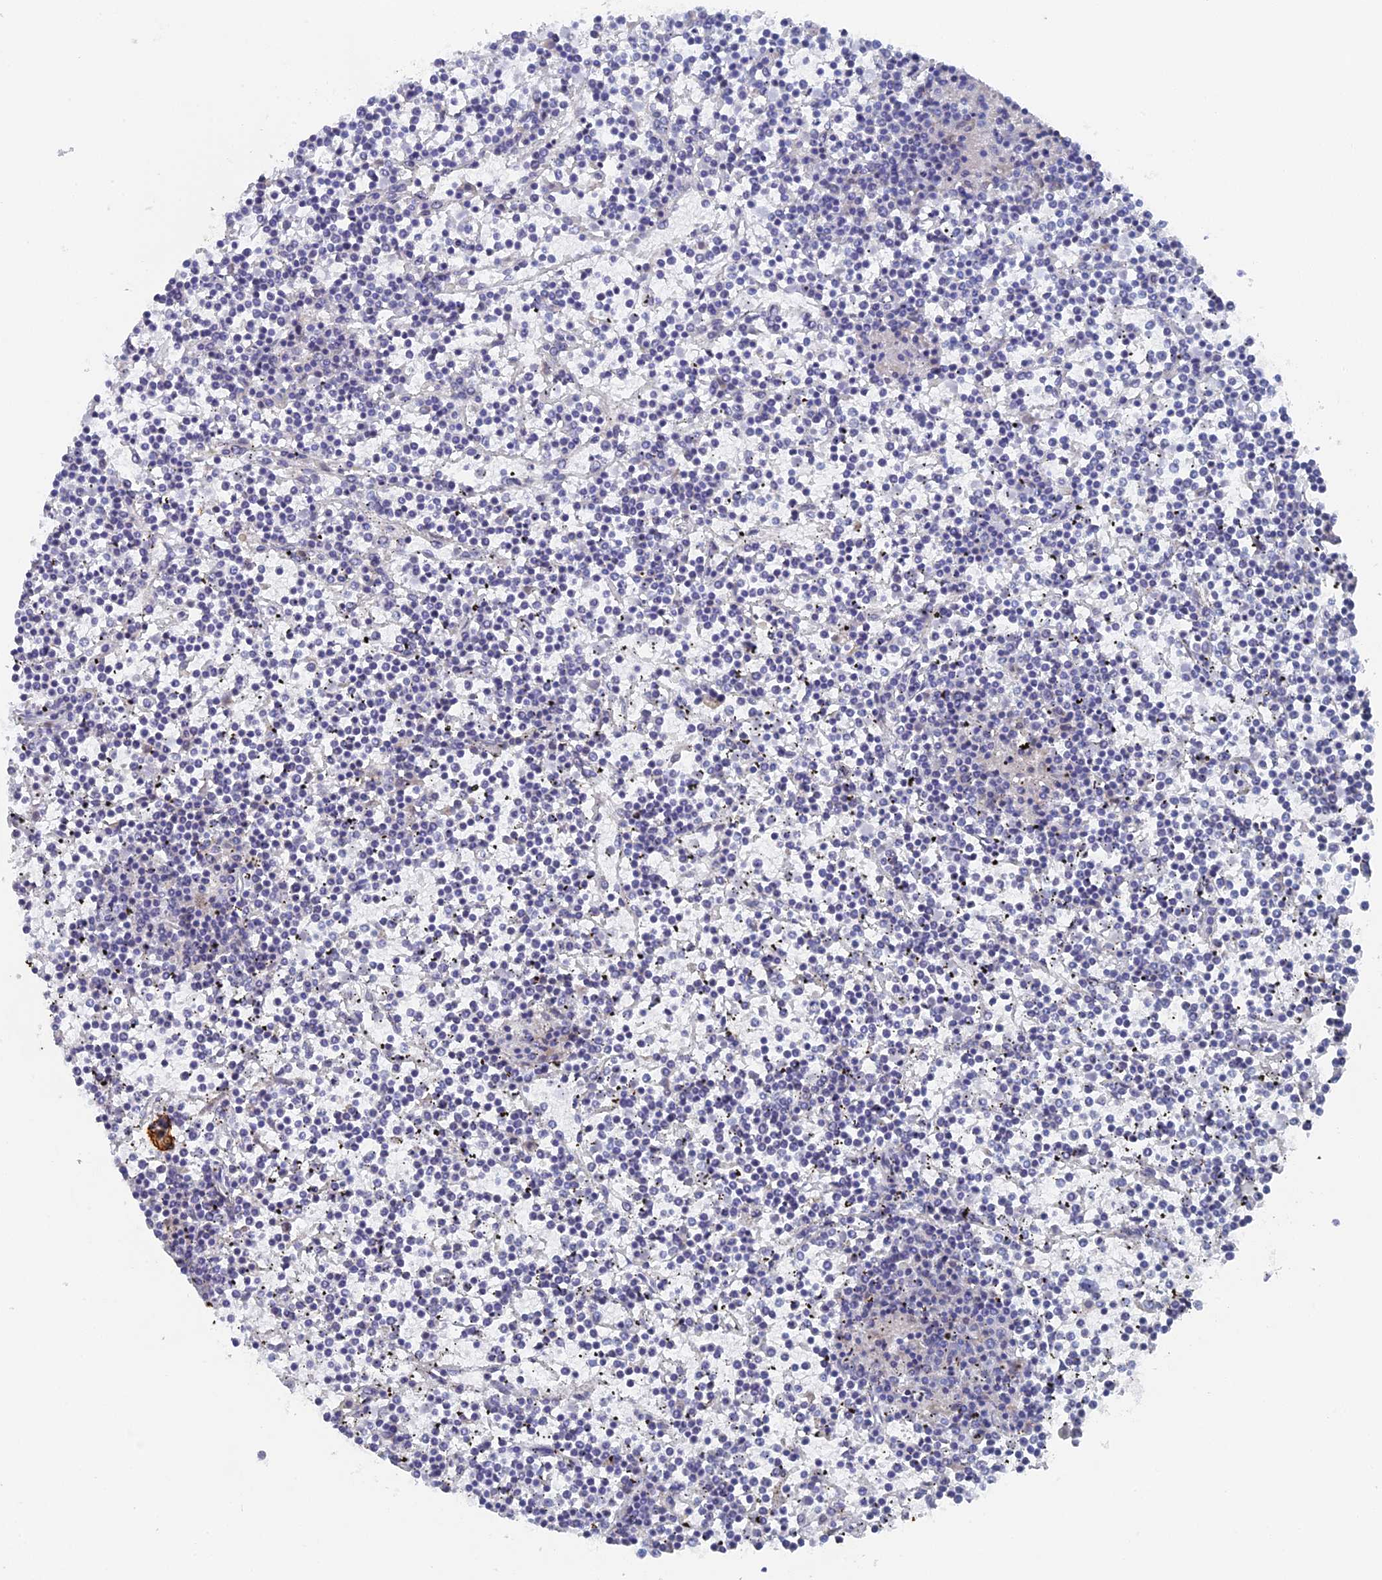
{"staining": {"intensity": "negative", "quantity": "none", "location": "none"}, "tissue": "lymphoma", "cell_type": "Tumor cells", "image_type": "cancer", "snomed": [{"axis": "morphology", "description": "Malignant lymphoma, non-Hodgkin's type, Low grade"}, {"axis": "topography", "description": "Spleen"}], "caption": "Tumor cells are negative for protein expression in human low-grade malignant lymphoma, non-Hodgkin's type. (IHC, brightfield microscopy, high magnification).", "gene": "SRFBP1", "patient": {"sex": "female", "age": 19}}